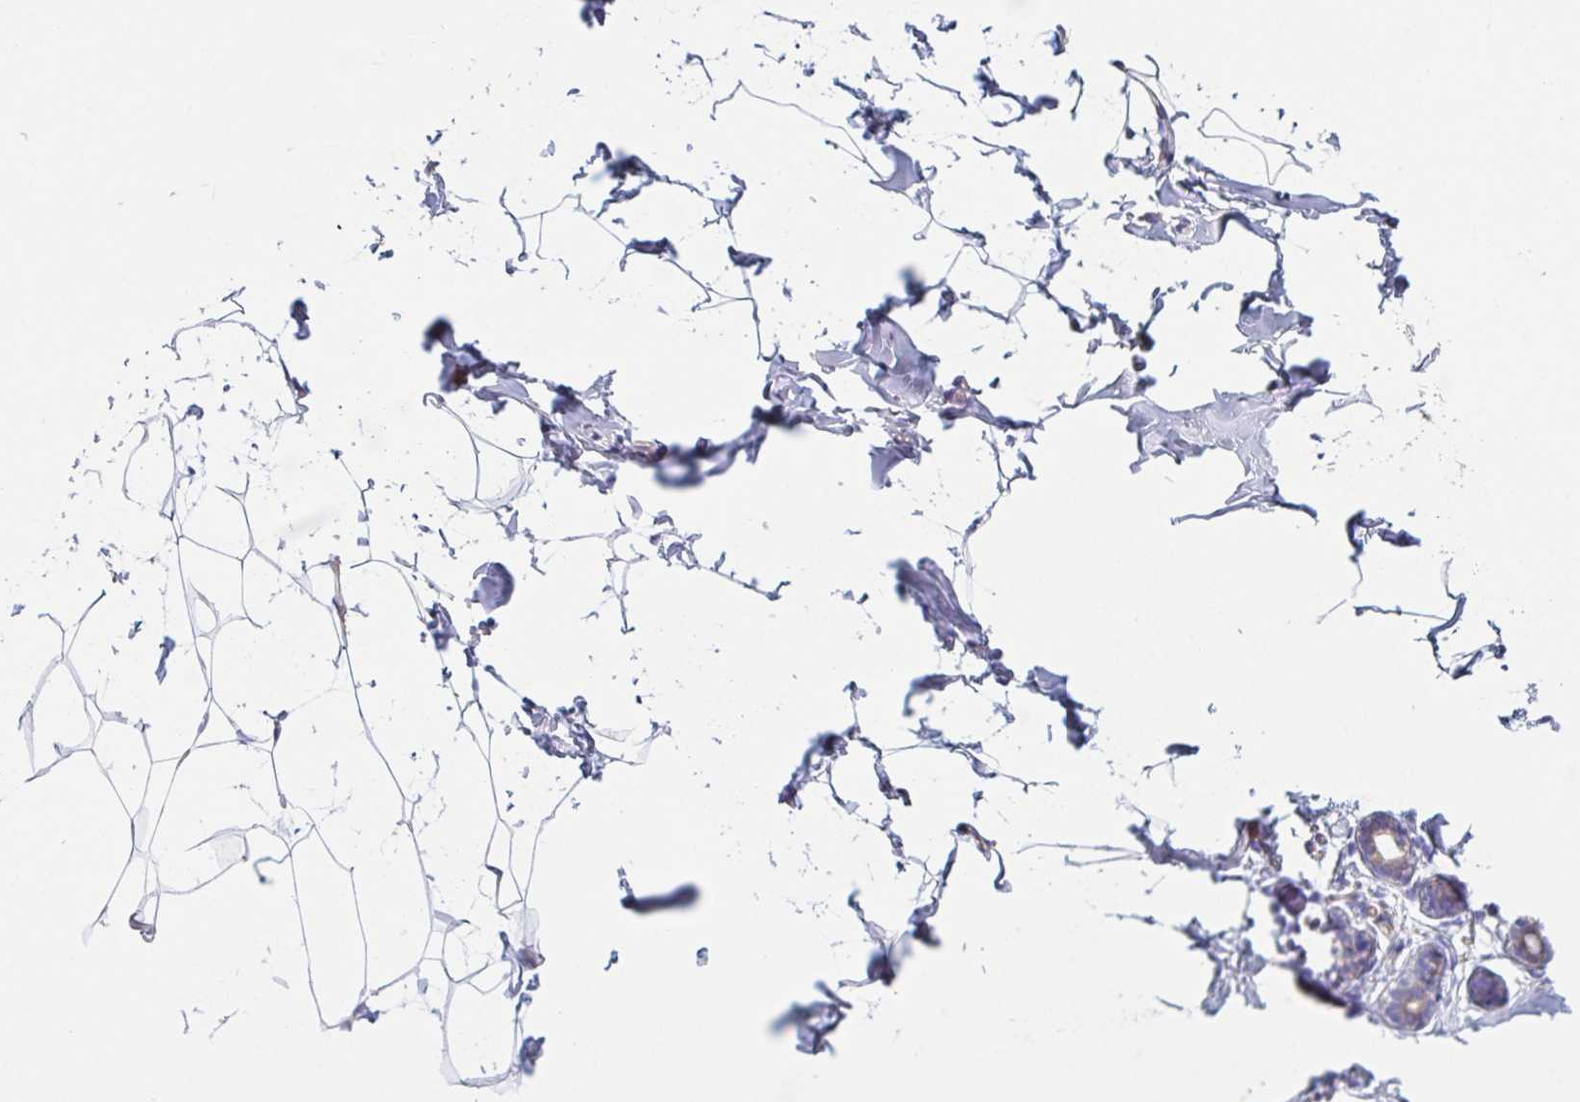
{"staining": {"intensity": "negative", "quantity": "none", "location": "none"}, "tissue": "breast", "cell_type": "Adipocytes", "image_type": "normal", "snomed": [{"axis": "morphology", "description": "Normal tissue, NOS"}, {"axis": "topography", "description": "Breast"}], "caption": "An image of breast stained for a protein shows no brown staining in adipocytes. (Immunohistochemistry, brightfield microscopy, high magnification).", "gene": "ADAM8", "patient": {"sex": "female", "age": 32}}